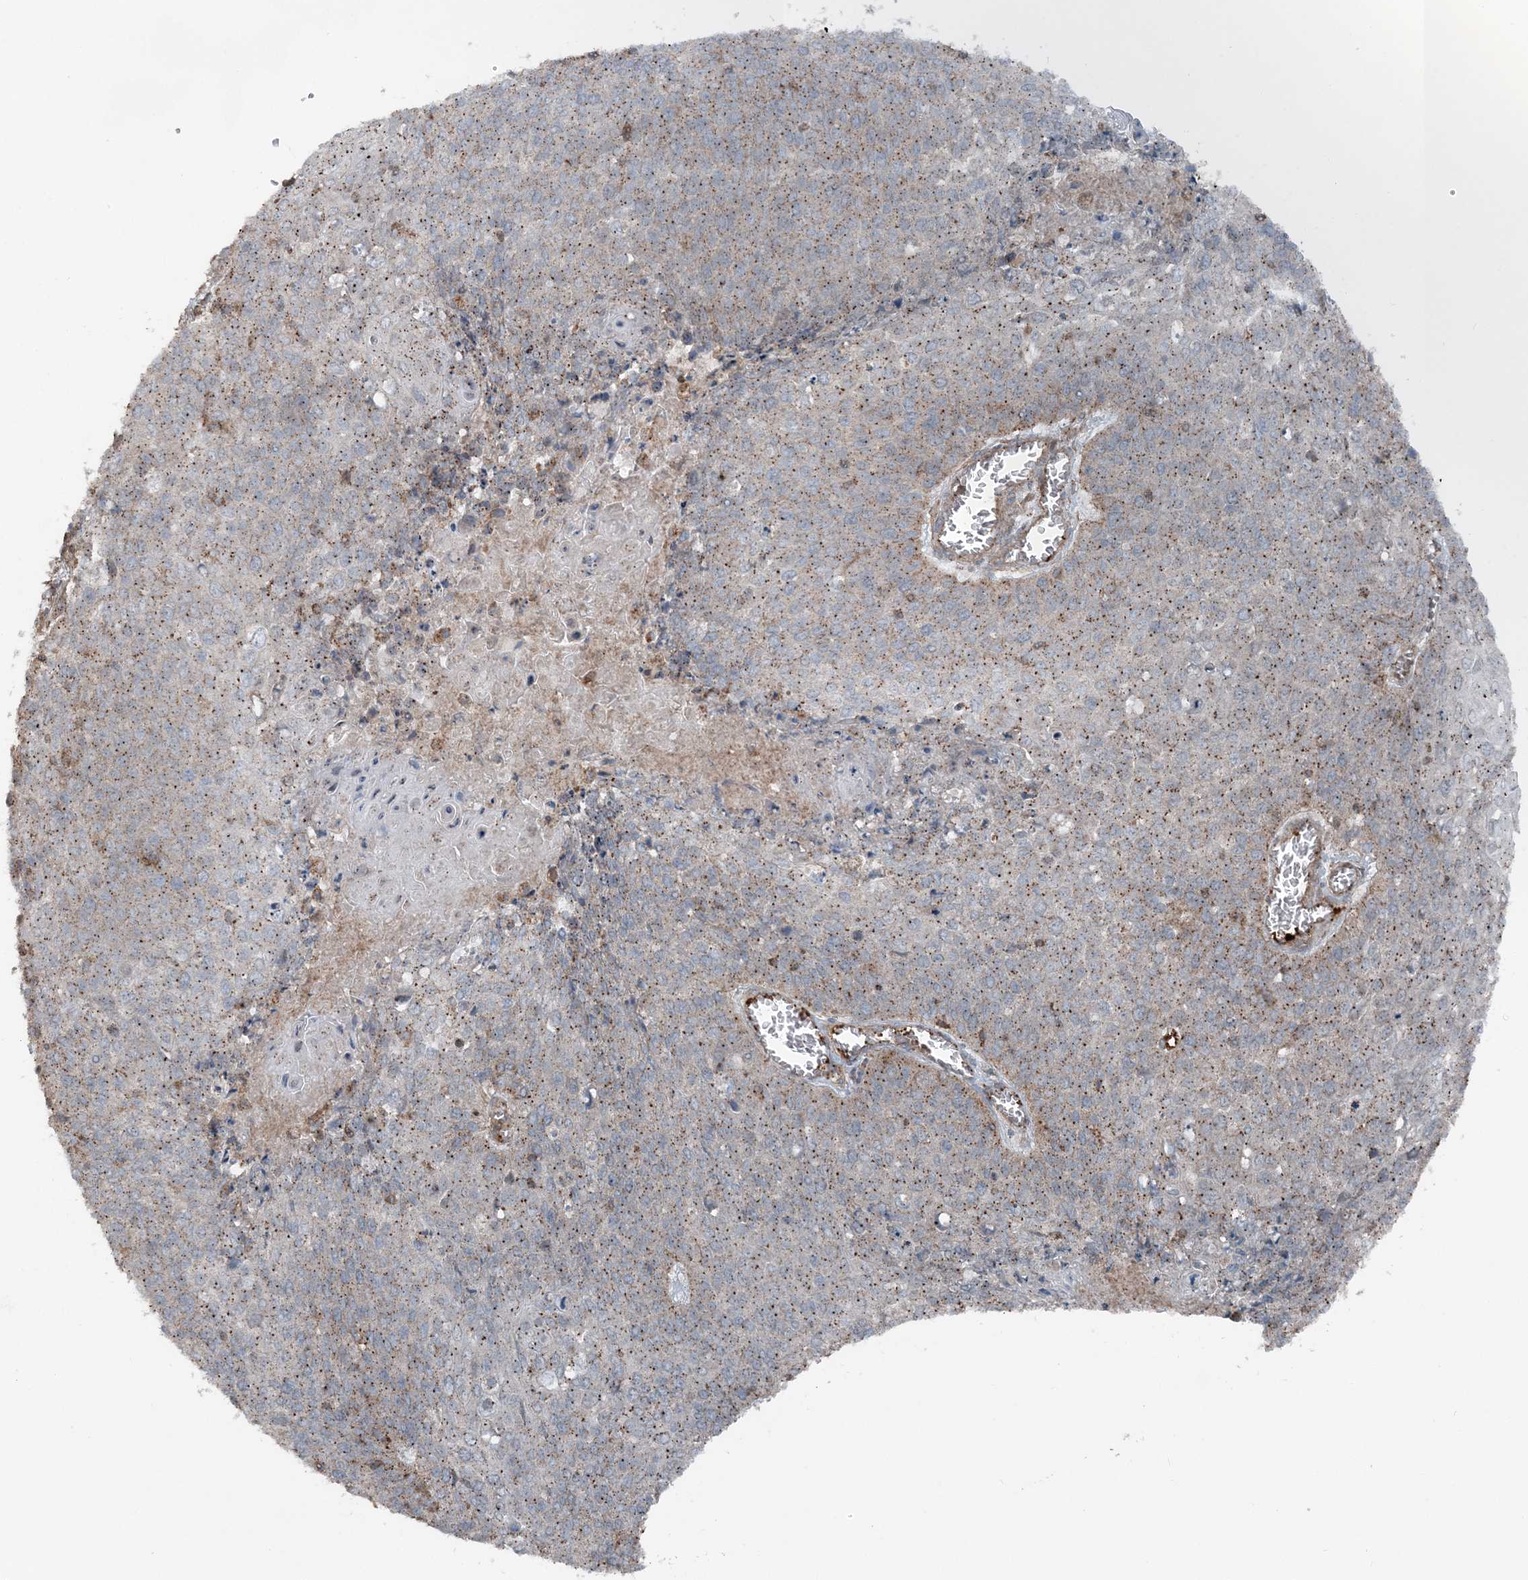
{"staining": {"intensity": "weak", "quantity": ">75%", "location": "cytoplasmic/membranous"}, "tissue": "cervical cancer", "cell_type": "Tumor cells", "image_type": "cancer", "snomed": [{"axis": "morphology", "description": "Squamous cell carcinoma, NOS"}, {"axis": "topography", "description": "Cervix"}], "caption": "Cervical cancer stained with DAB (3,3'-diaminobenzidine) IHC displays low levels of weak cytoplasmic/membranous positivity in approximately >75% of tumor cells.", "gene": "KY", "patient": {"sex": "female", "age": 39}}